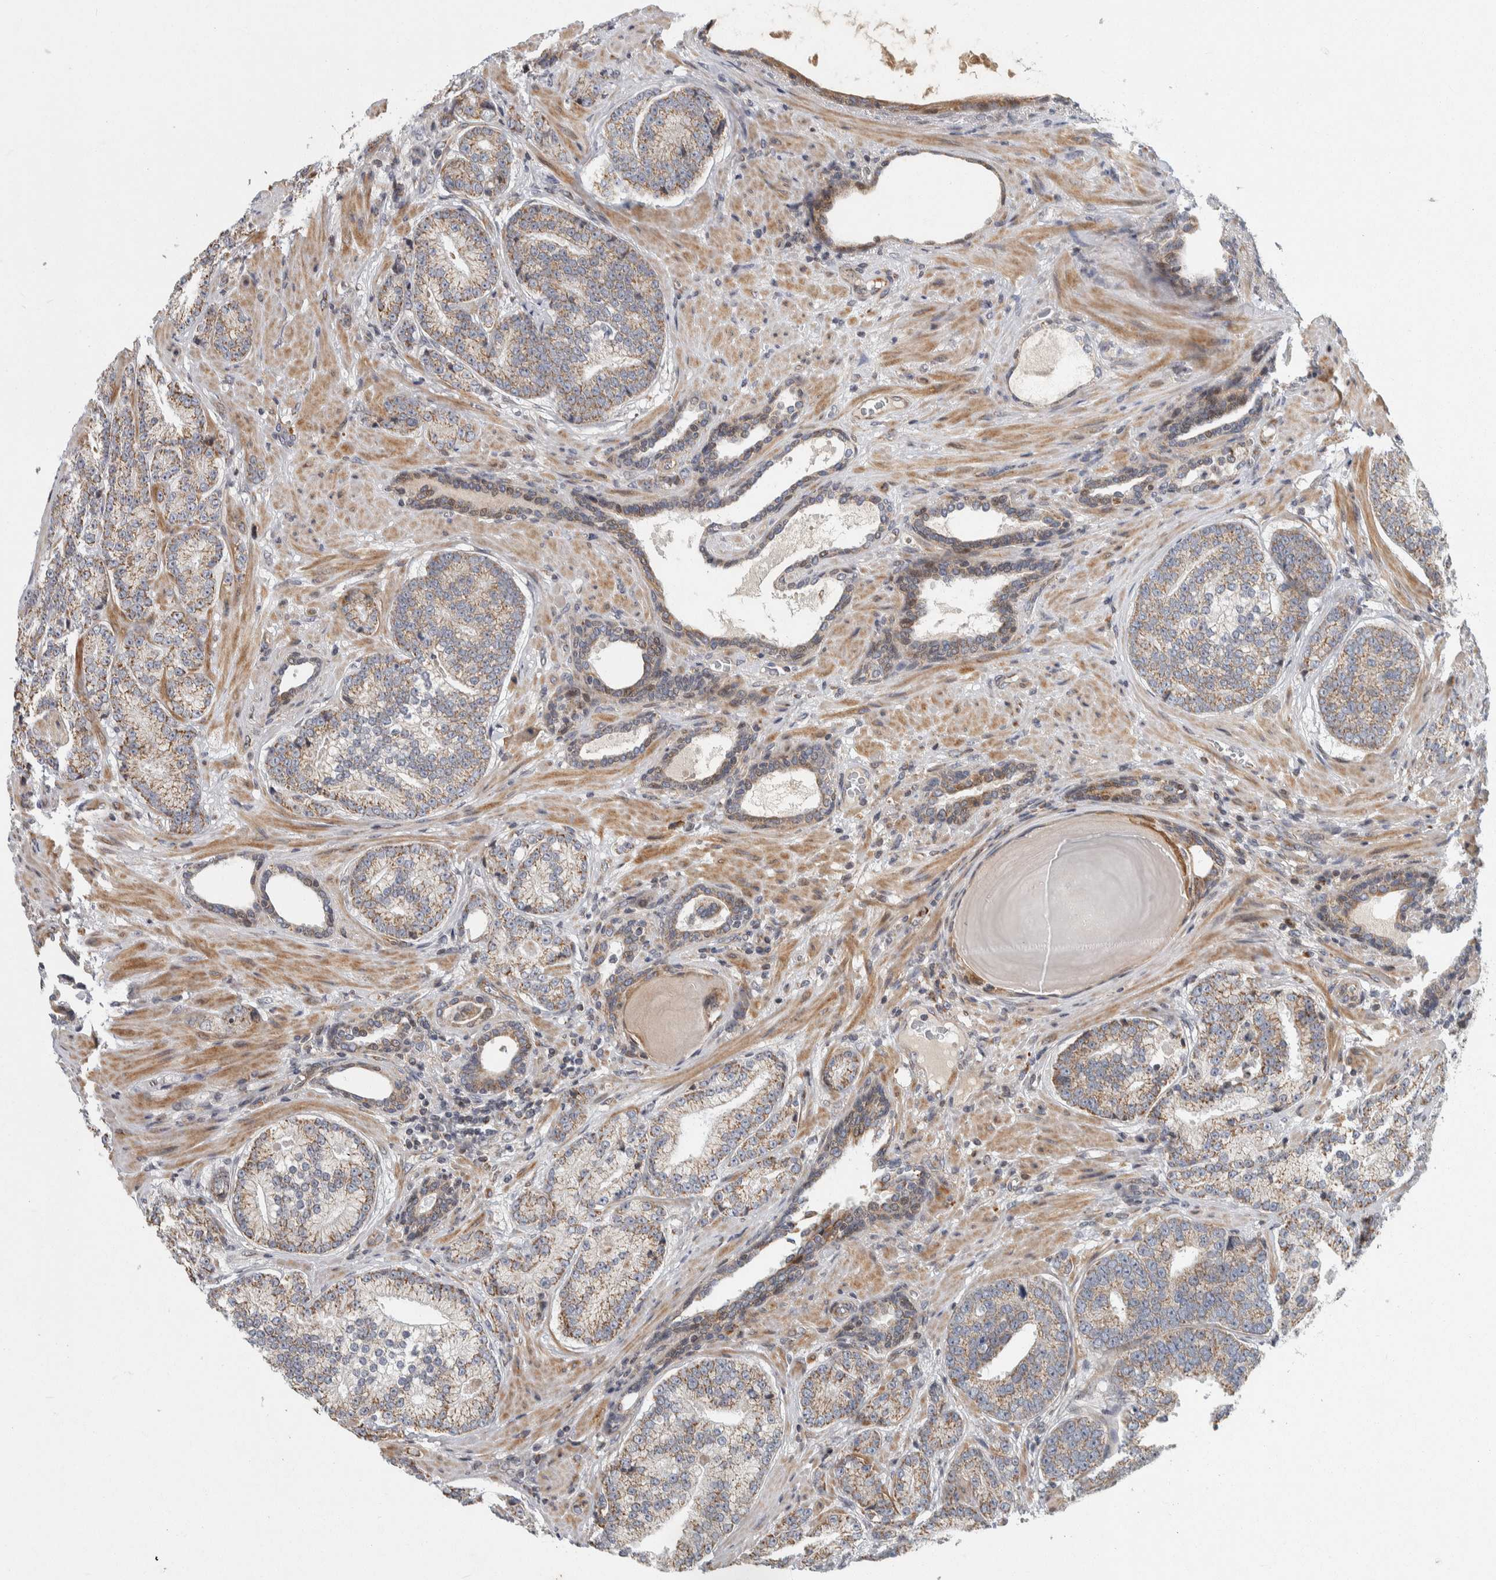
{"staining": {"intensity": "moderate", "quantity": ">75%", "location": "cytoplasmic/membranous"}, "tissue": "prostate cancer", "cell_type": "Tumor cells", "image_type": "cancer", "snomed": [{"axis": "morphology", "description": "Adenocarcinoma, High grade"}, {"axis": "topography", "description": "Prostate"}], "caption": "Prostate cancer (adenocarcinoma (high-grade)) stained for a protein shows moderate cytoplasmic/membranous positivity in tumor cells.", "gene": "AFP", "patient": {"sex": "male", "age": 61}}